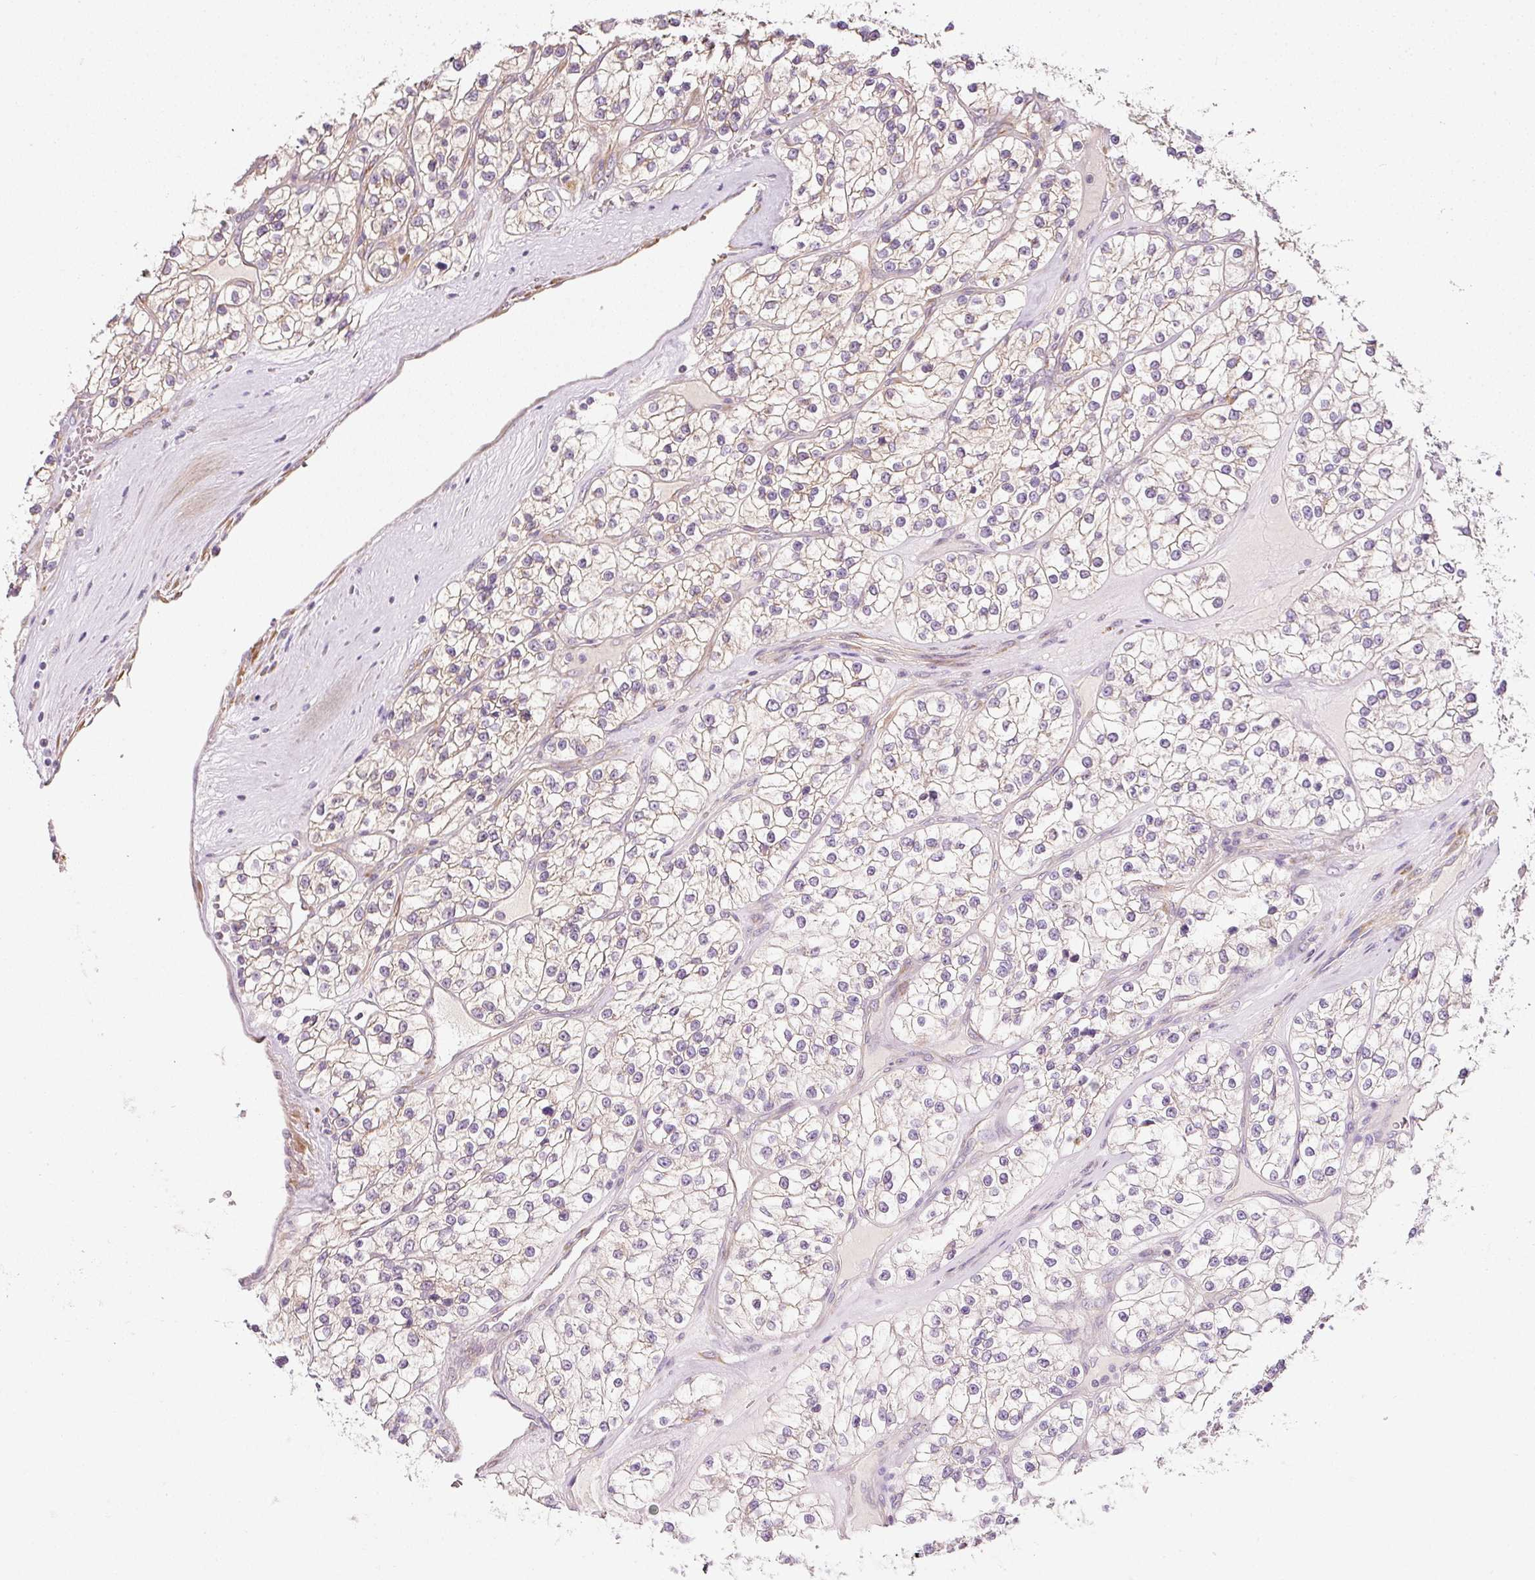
{"staining": {"intensity": "weak", "quantity": ">75%", "location": "cytoplasmic/membranous"}, "tissue": "renal cancer", "cell_type": "Tumor cells", "image_type": "cancer", "snomed": [{"axis": "morphology", "description": "Adenocarcinoma, NOS"}, {"axis": "topography", "description": "Kidney"}], "caption": "This is a micrograph of IHC staining of adenocarcinoma (renal), which shows weak staining in the cytoplasmic/membranous of tumor cells.", "gene": "RNF167", "patient": {"sex": "female", "age": 57}}